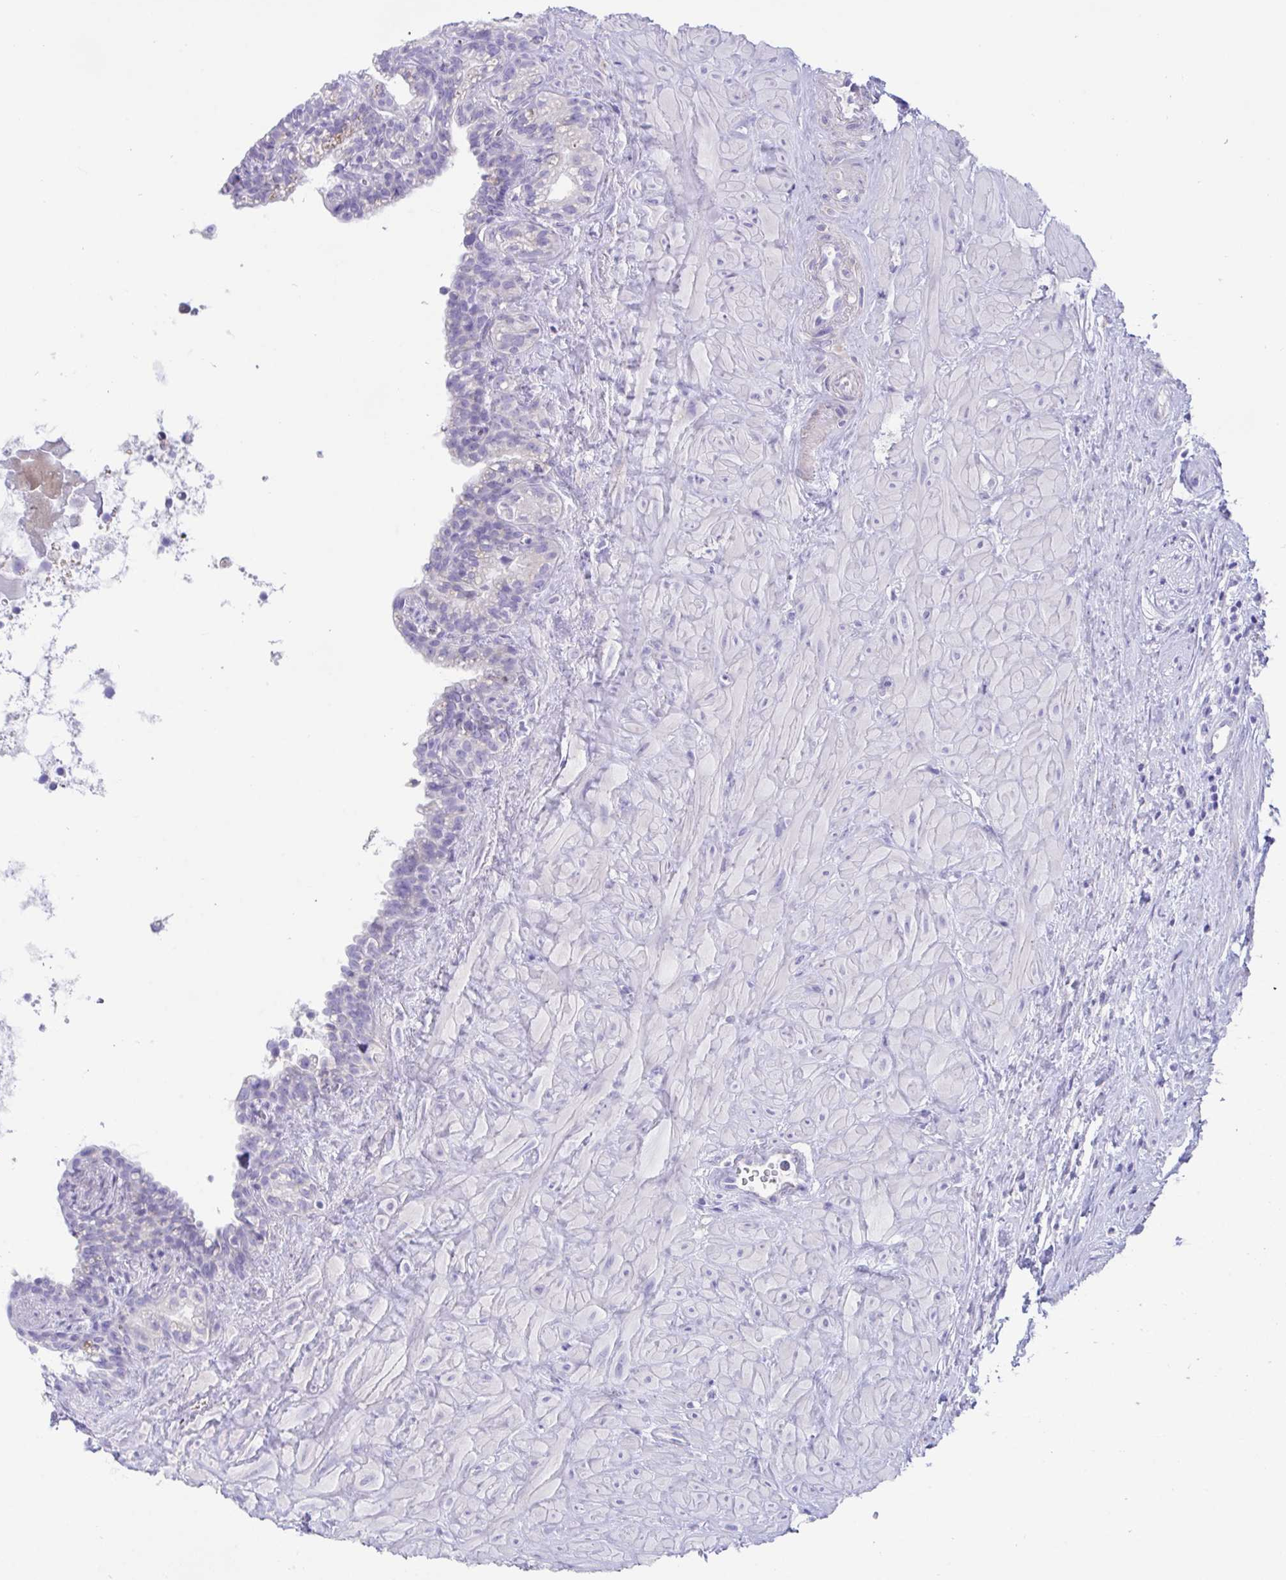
{"staining": {"intensity": "negative", "quantity": "none", "location": "none"}, "tissue": "seminal vesicle", "cell_type": "Glandular cells", "image_type": "normal", "snomed": [{"axis": "morphology", "description": "Normal tissue, NOS"}, {"axis": "topography", "description": "Seminal veicle"}], "caption": "Photomicrograph shows no significant protein expression in glandular cells of normal seminal vesicle.", "gene": "TMEM106B", "patient": {"sex": "male", "age": 76}}